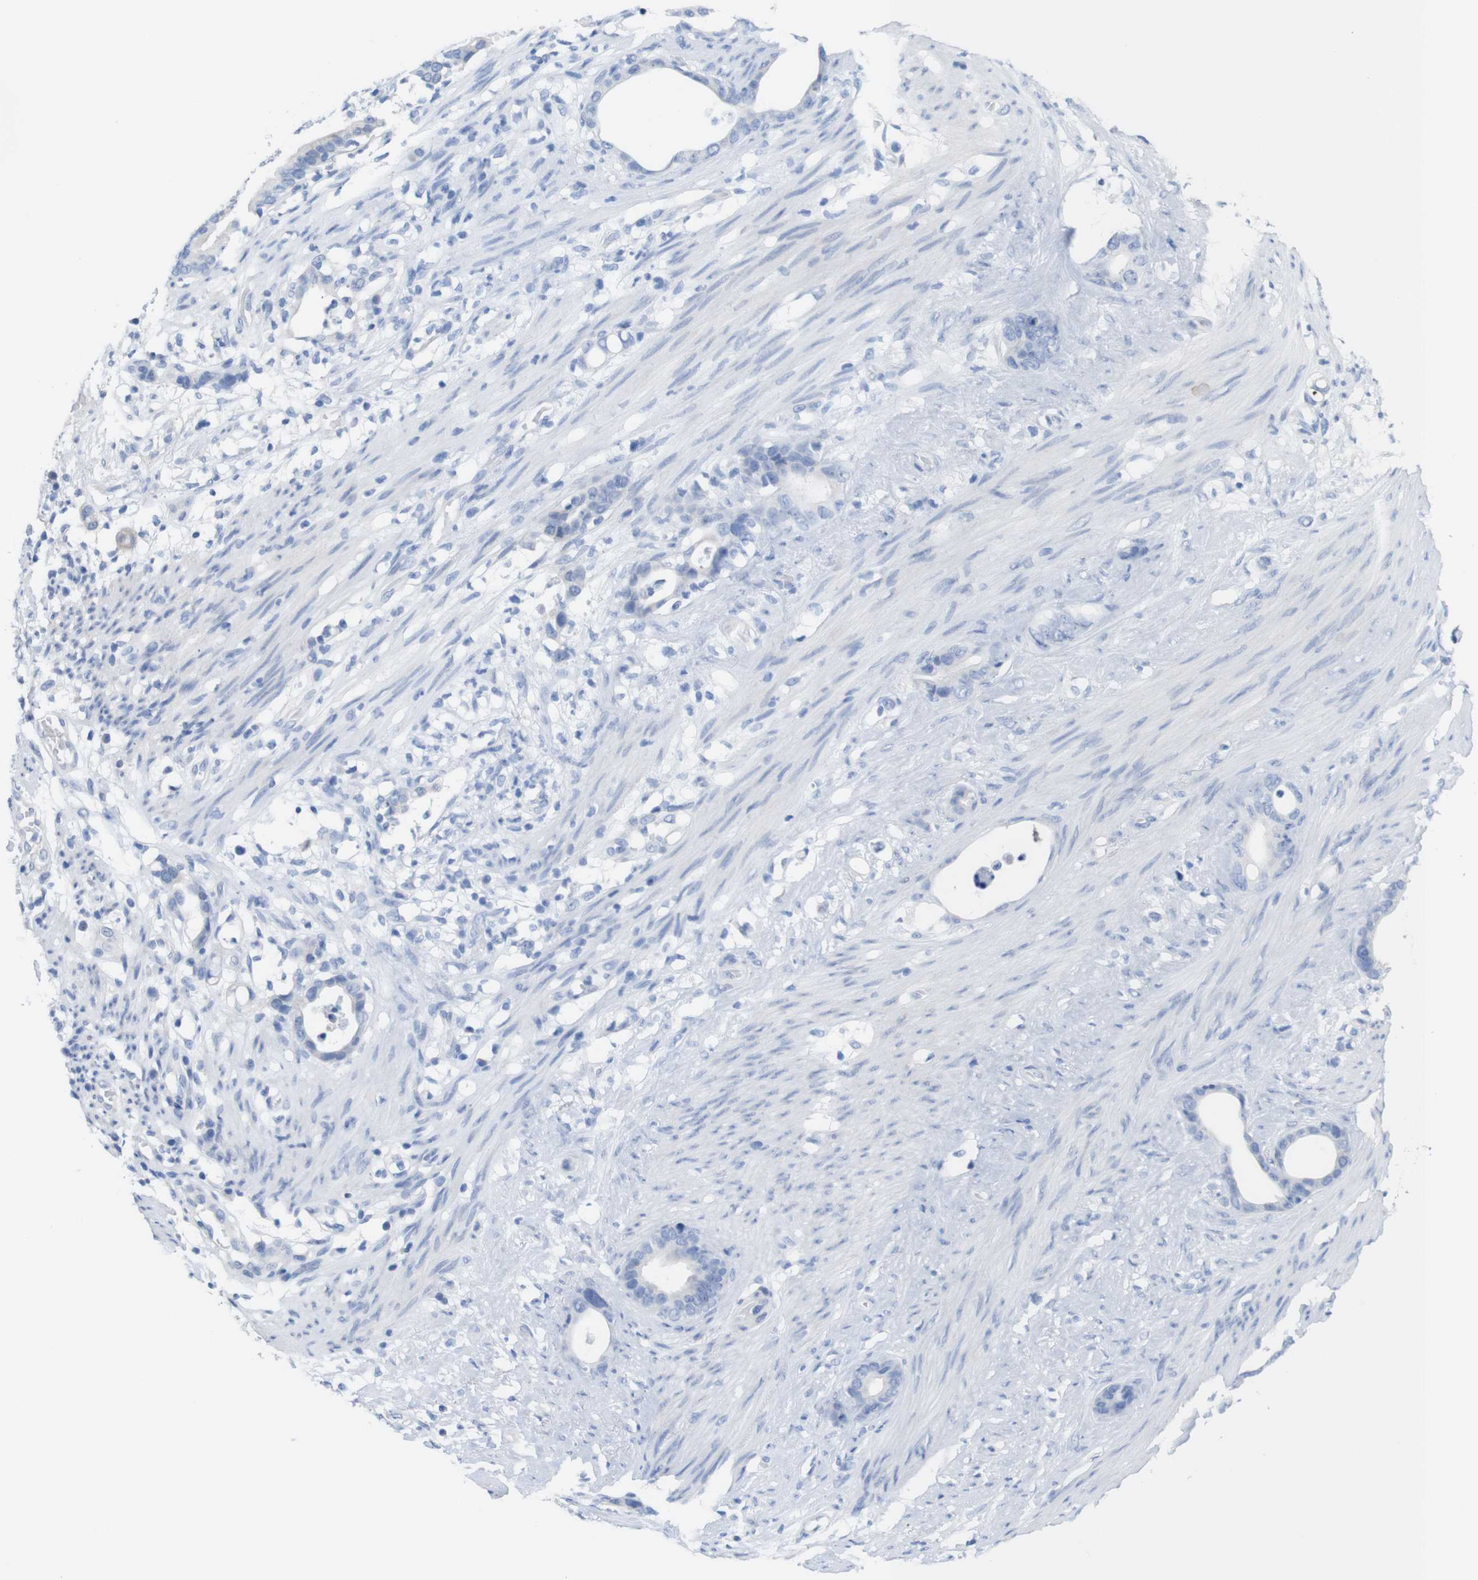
{"staining": {"intensity": "negative", "quantity": "none", "location": "none"}, "tissue": "stomach cancer", "cell_type": "Tumor cells", "image_type": "cancer", "snomed": [{"axis": "morphology", "description": "Adenocarcinoma, NOS"}, {"axis": "topography", "description": "Stomach"}], "caption": "This is an immunohistochemistry (IHC) micrograph of human stomach cancer. There is no expression in tumor cells.", "gene": "PNMA1", "patient": {"sex": "female", "age": 75}}